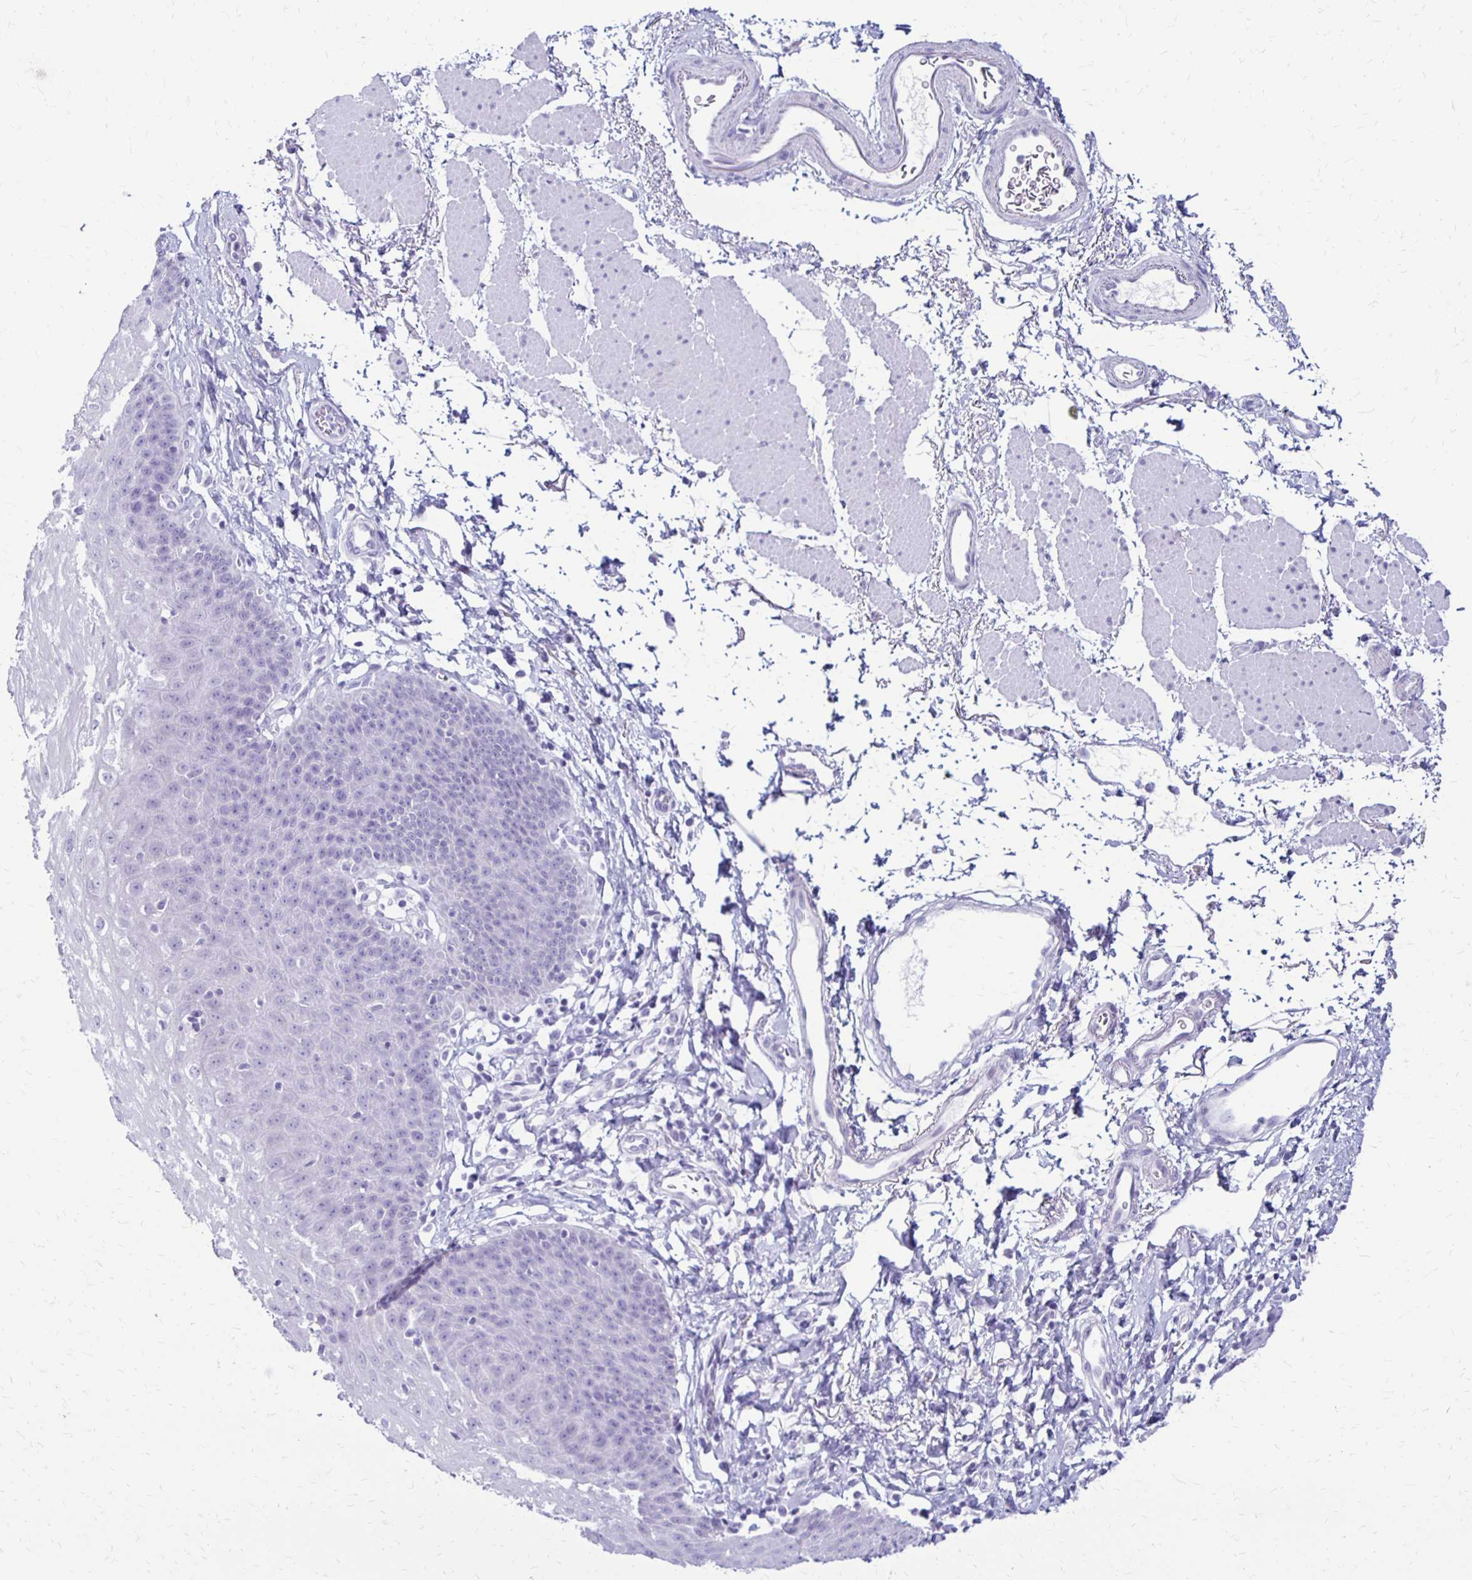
{"staining": {"intensity": "negative", "quantity": "none", "location": "none"}, "tissue": "esophagus", "cell_type": "Squamous epithelial cells", "image_type": "normal", "snomed": [{"axis": "morphology", "description": "Normal tissue, NOS"}, {"axis": "topography", "description": "Esophagus"}], "caption": "Protein analysis of unremarkable esophagus reveals no significant positivity in squamous epithelial cells.", "gene": "RYR1", "patient": {"sex": "female", "age": 81}}